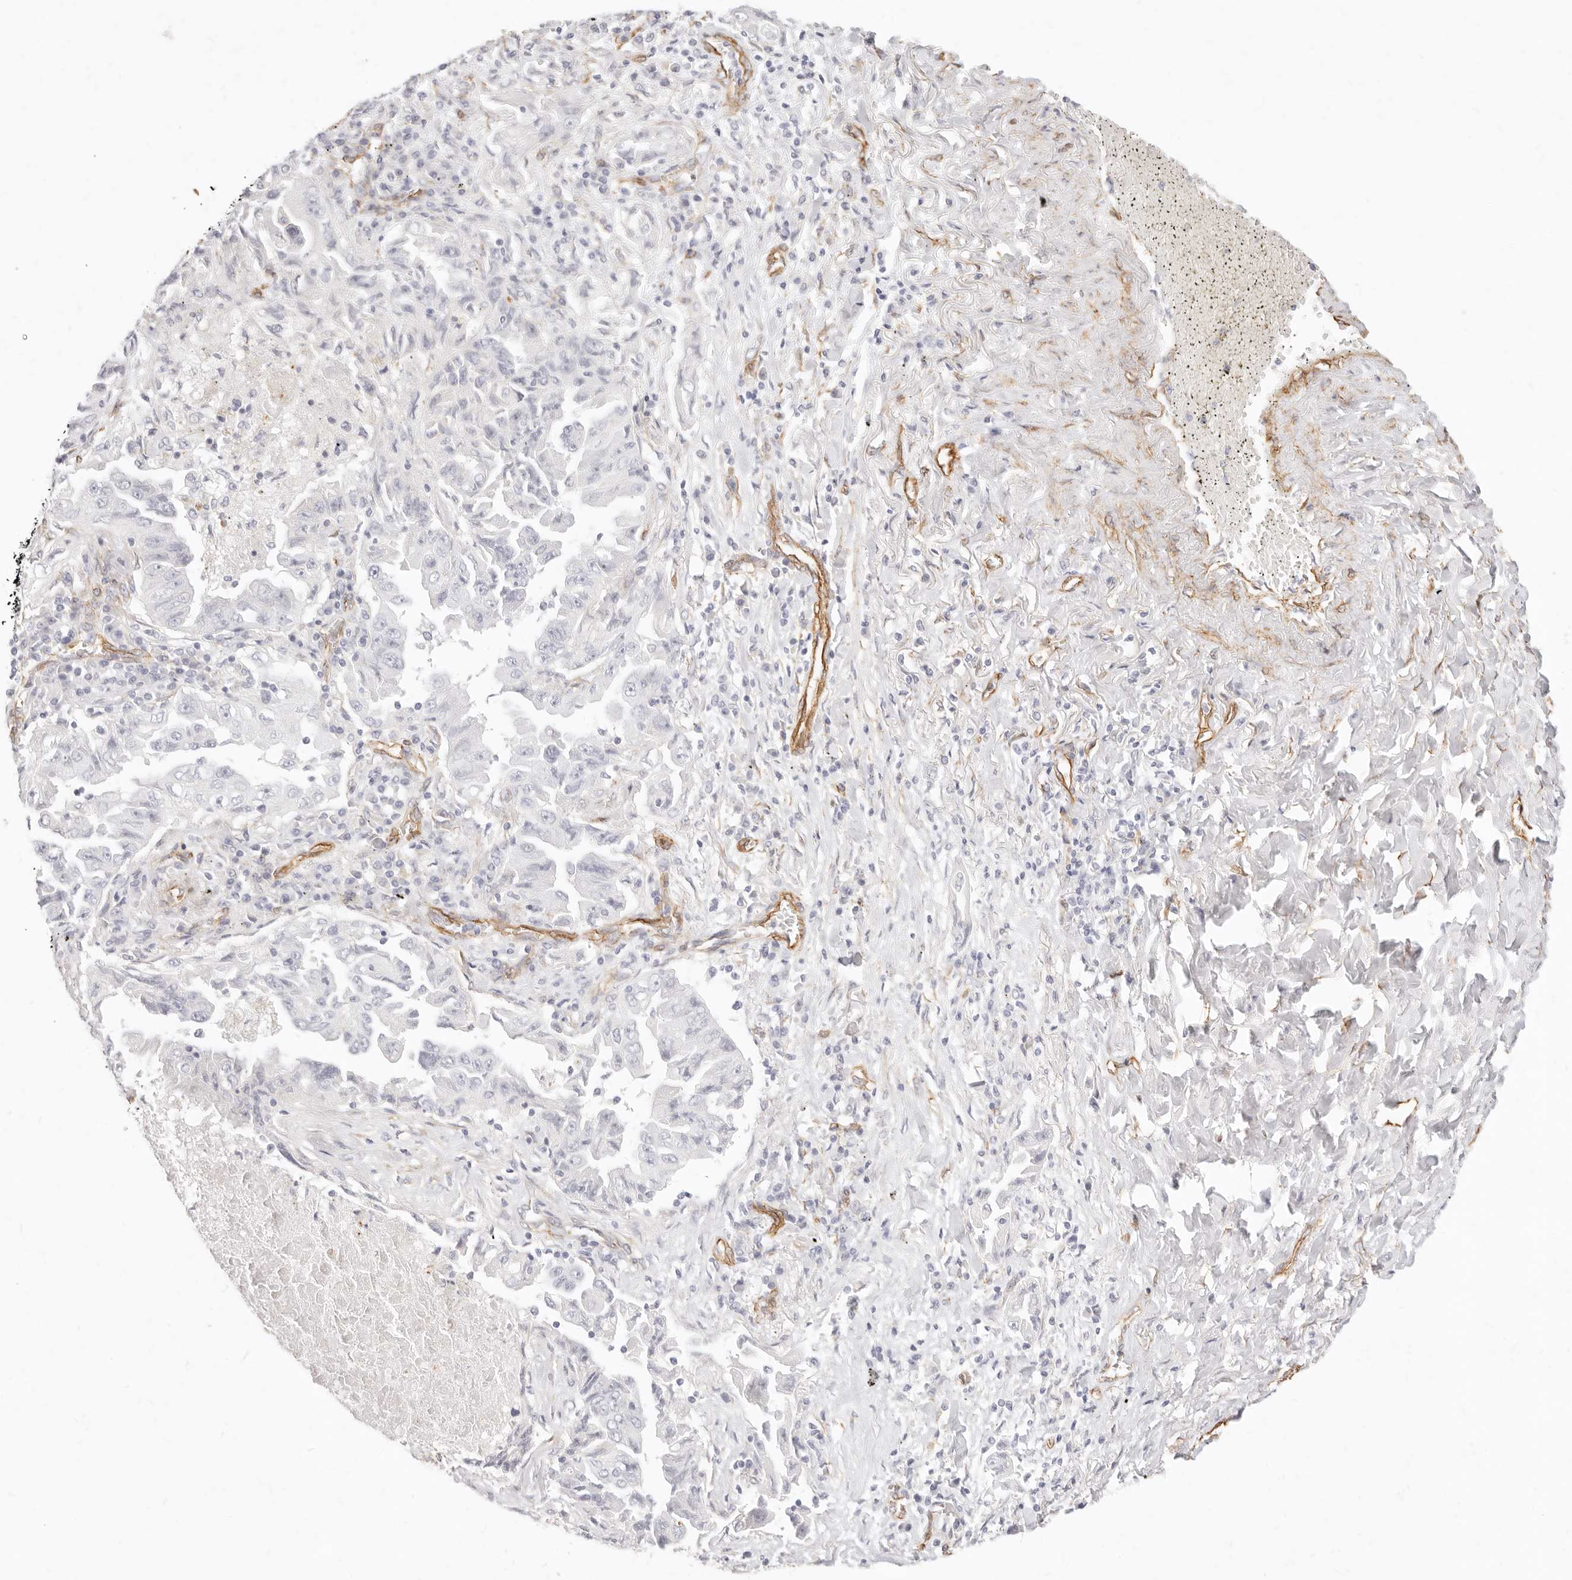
{"staining": {"intensity": "negative", "quantity": "none", "location": "none"}, "tissue": "lung cancer", "cell_type": "Tumor cells", "image_type": "cancer", "snomed": [{"axis": "morphology", "description": "Adenocarcinoma, NOS"}, {"axis": "topography", "description": "Lung"}], "caption": "This is an immunohistochemistry (IHC) image of lung adenocarcinoma. There is no staining in tumor cells.", "gene": "NUS1", "patient": {"sex": "female", "age": 51}}